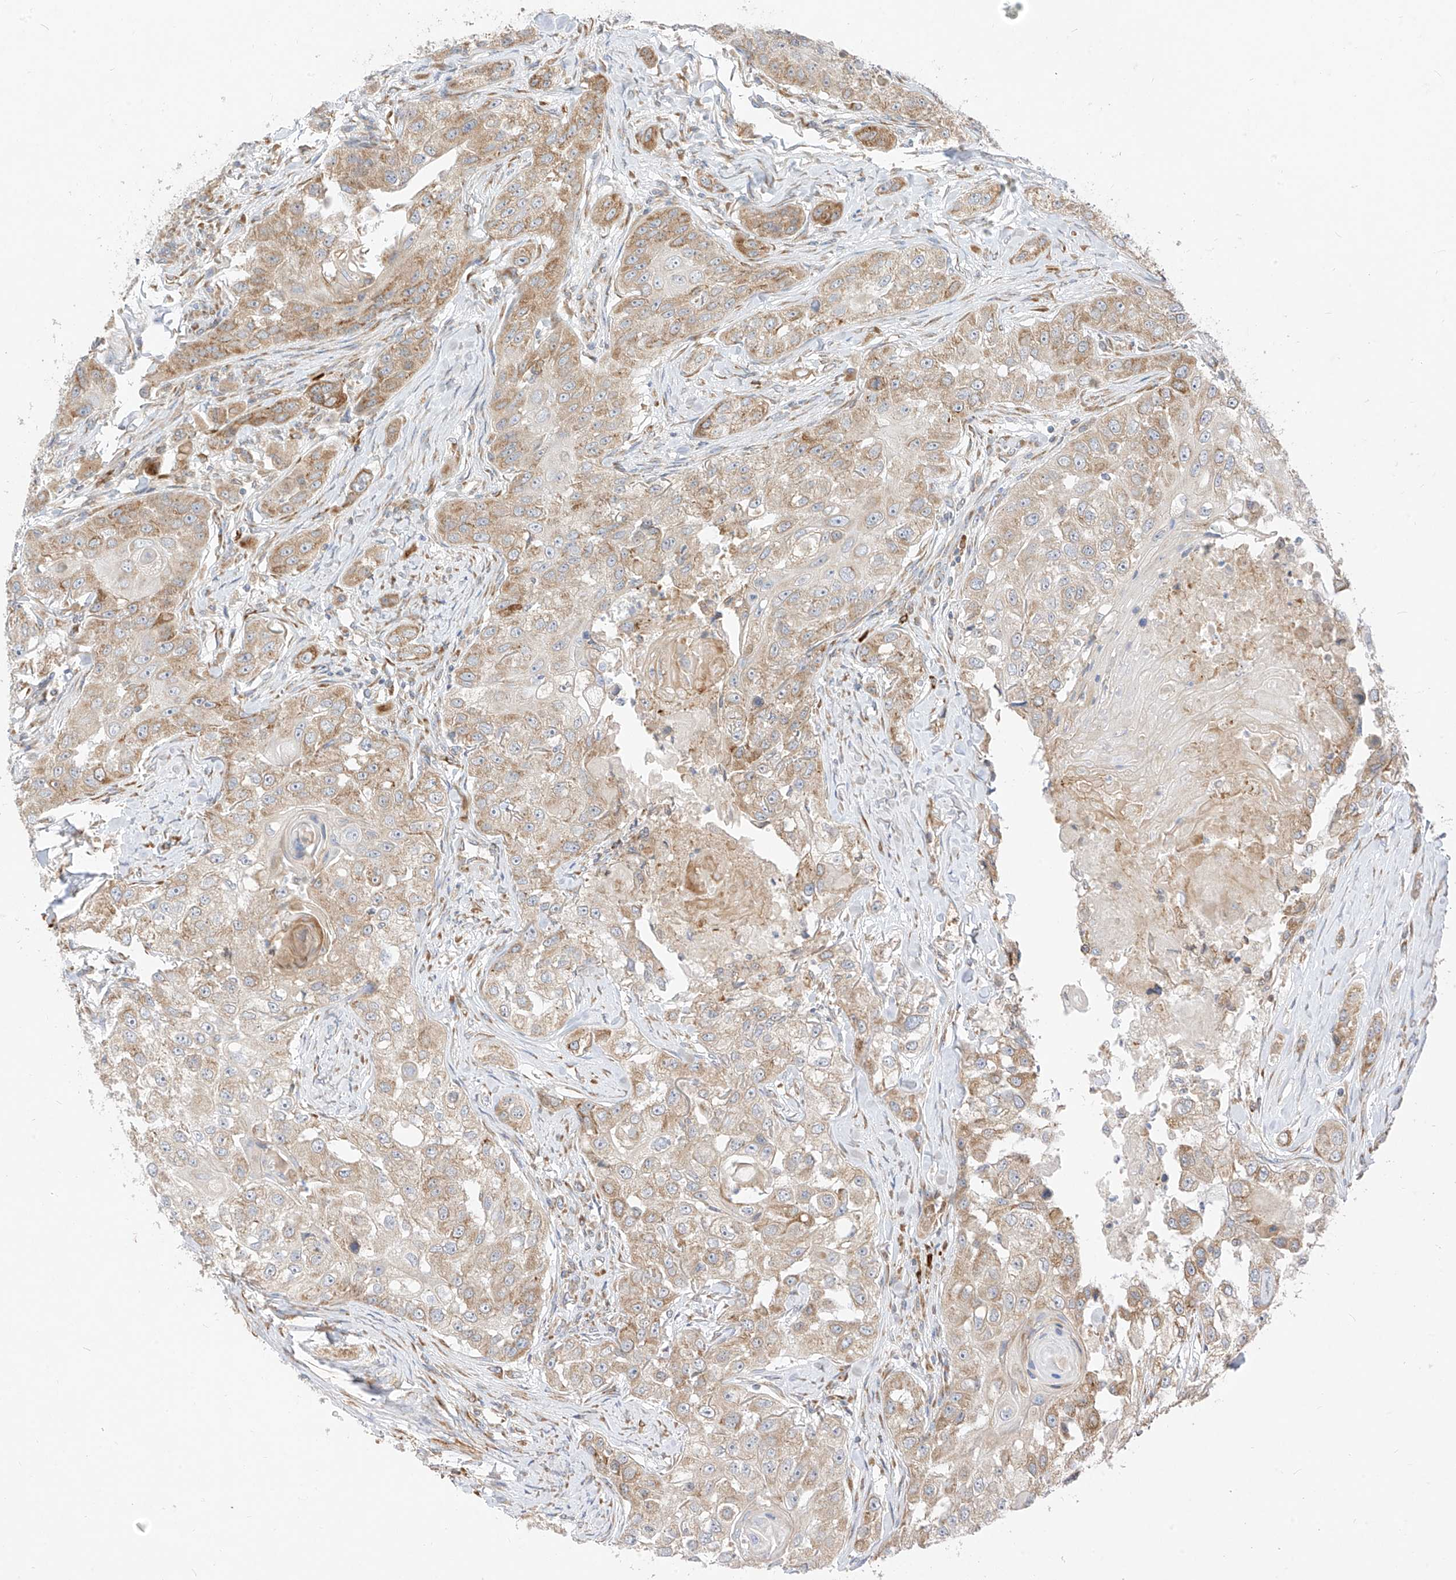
{"staining": {"intensity": "moderate", "quantity": "25%-75%", "location": "cytoplasmic/membranous"}, "tissue": "head and neck cancer", "cell_type": "Tumor cells", "image_type": "cancer", "snomed": [{"axis": "morphology", "description": "Normal tissue, NOS"}, {"axis": "morphology", "description": "Squamous cell carcinoma, NOS"}, {"axis": "topography", "description": "Skeletal muscle"}, {"axis": "topography", "description": "Head-Neck"}], "caption": "Human head and neck cancer (squamous cell carcinoma) stained with a brown dye exhibits moderate cytoplasmic/membranous positive positivity in about 25%-75% of tumor cells.", "gene": "STT3A", "patient": {"sex": "male", "age": 51}}